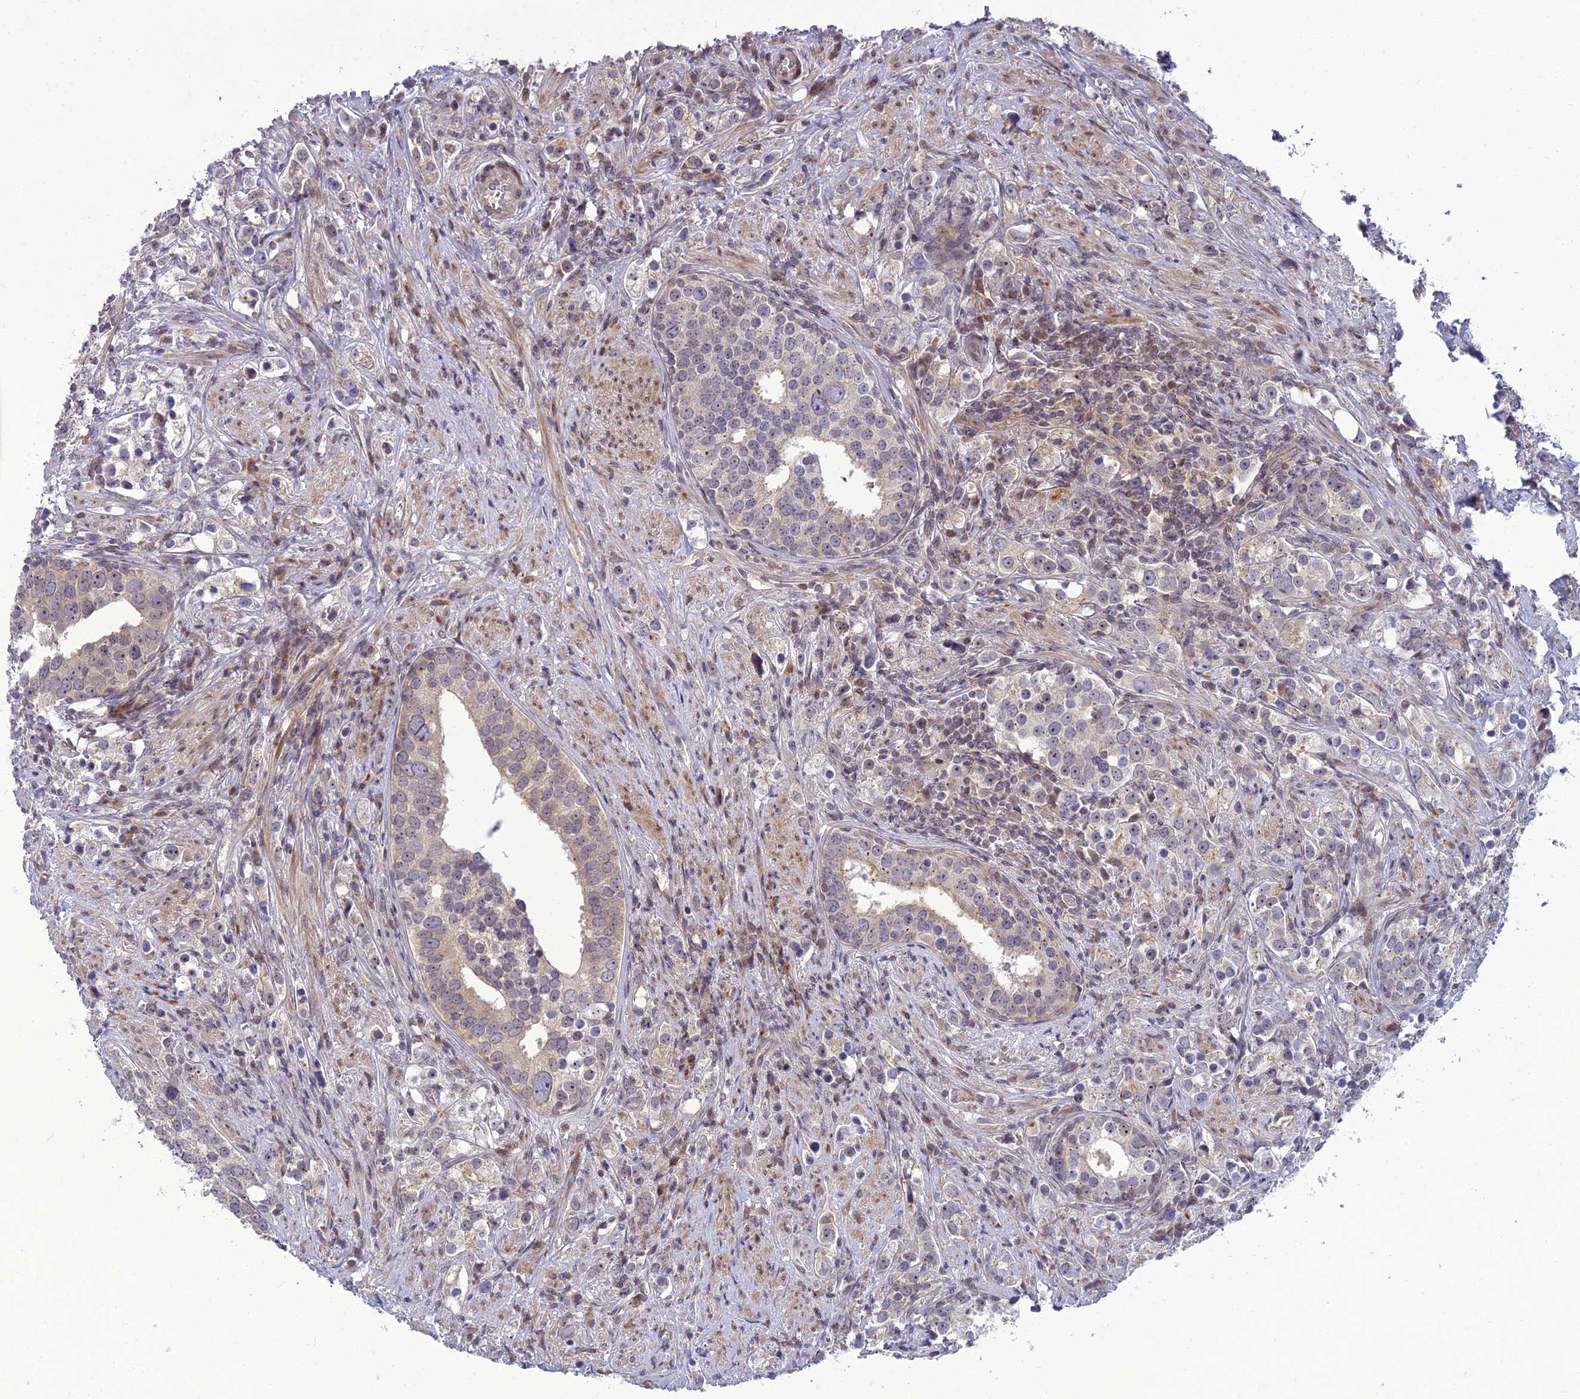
{"staining": {"intensity": "weak", "quantity": ">75%", "location": "cytoplasmic/membranous"}, "tissue": "prostate cancer", "cell_type": "Tumor cells", "image_type": "cancer", "snomed": [{"axis": "morphology", "description": "Adenocarcinoma, High grade"}, {"axis": "topography", "description": "Prostate"}], "caption": "IHC (DAB (3,3'-diaminobenzidine)) staining of human prostate cancer displays weak cytoplasmic/membranous protein staining in about >75% of tumor cells. (DAB IHC with brightfield microscopy, high magnification).", "gene": "DTX2", "patient": {"sex": "male", "age": 71}}